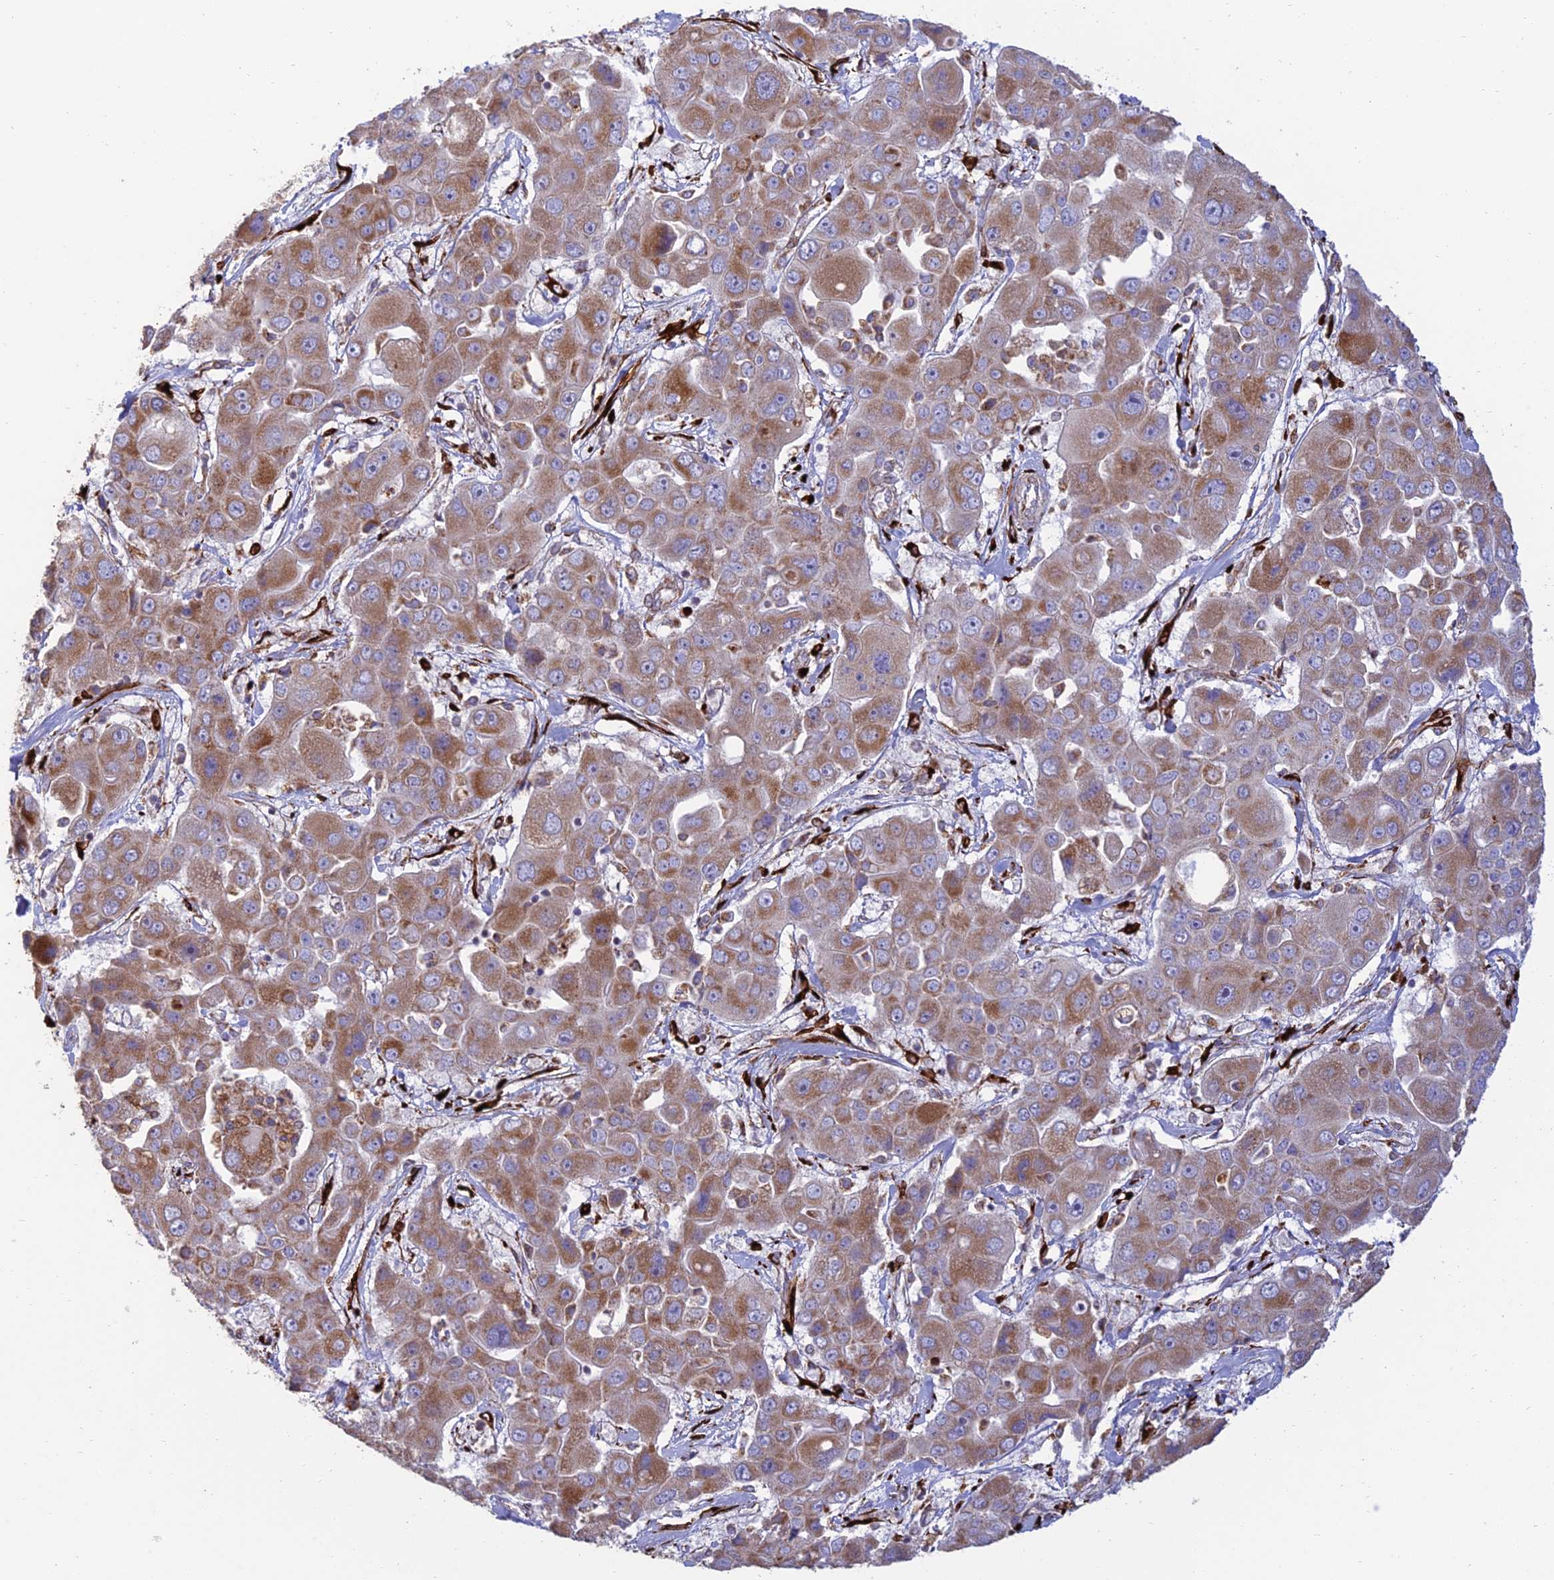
{"staining": {"intensity": "moderate", "quantity": "25%-75%", "location": "cytoplasmic/membranous"}, "tissue": "liver cancer", "cell_type": "Tumor cells", "image_type": "cancer", "snomed": [{"axis": "morphology", "description": "Cholangiocarcinoma"}, {"axis": "topography", "description": "Liver"}], "caption": "Human liver cancer stained with a protein marker exhibits moderate staining in tumor cells.", "gene": "RCN3", "patient": {"sex": "male", "age": 67}}